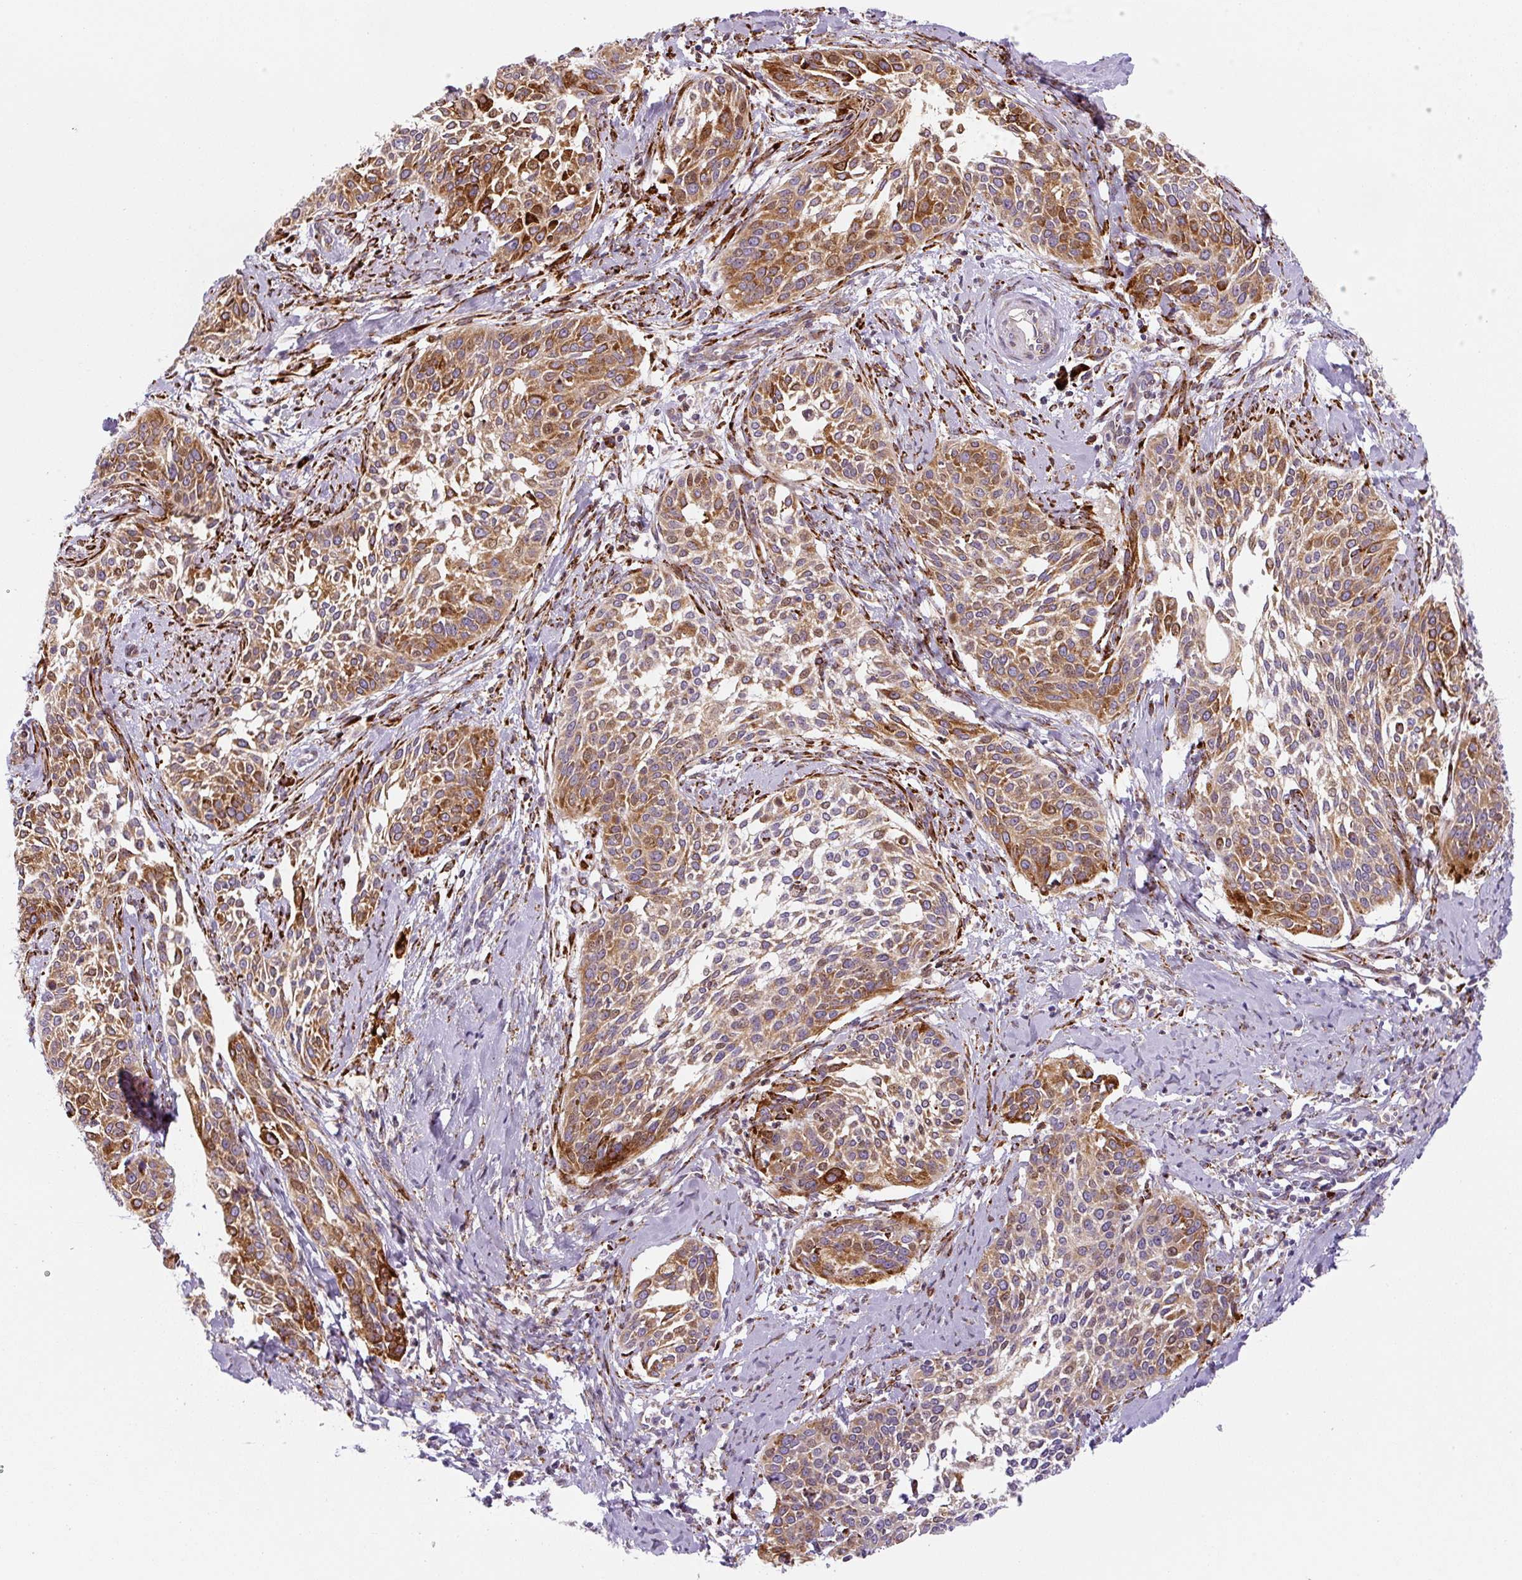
{"staining": {"intensity": "moderate", "quantity": ">75%", "location": "cytoplasmic/membranous"}, "tissue": "cervical cancer", "cell_type": "Tumor cells", "image_type": "cancer", "snomed": [{"axis": "morphology", "description": "Squamous cell carcinoma, NOS"}, {"axis": "topography", "description": "Cervix"}], "caption": "Brown immunohistochemical staining in human squamous cell carcinoma (cervical) shows moderate cytoplasmic/membranous expression in about >75% of tumor cells. (DAB (3,3'-diaminobenzidine) IHC with brightfield microscopy, high magnification).", "gene": "DISP3", "patient": {"sex": "female", "age": 44}}